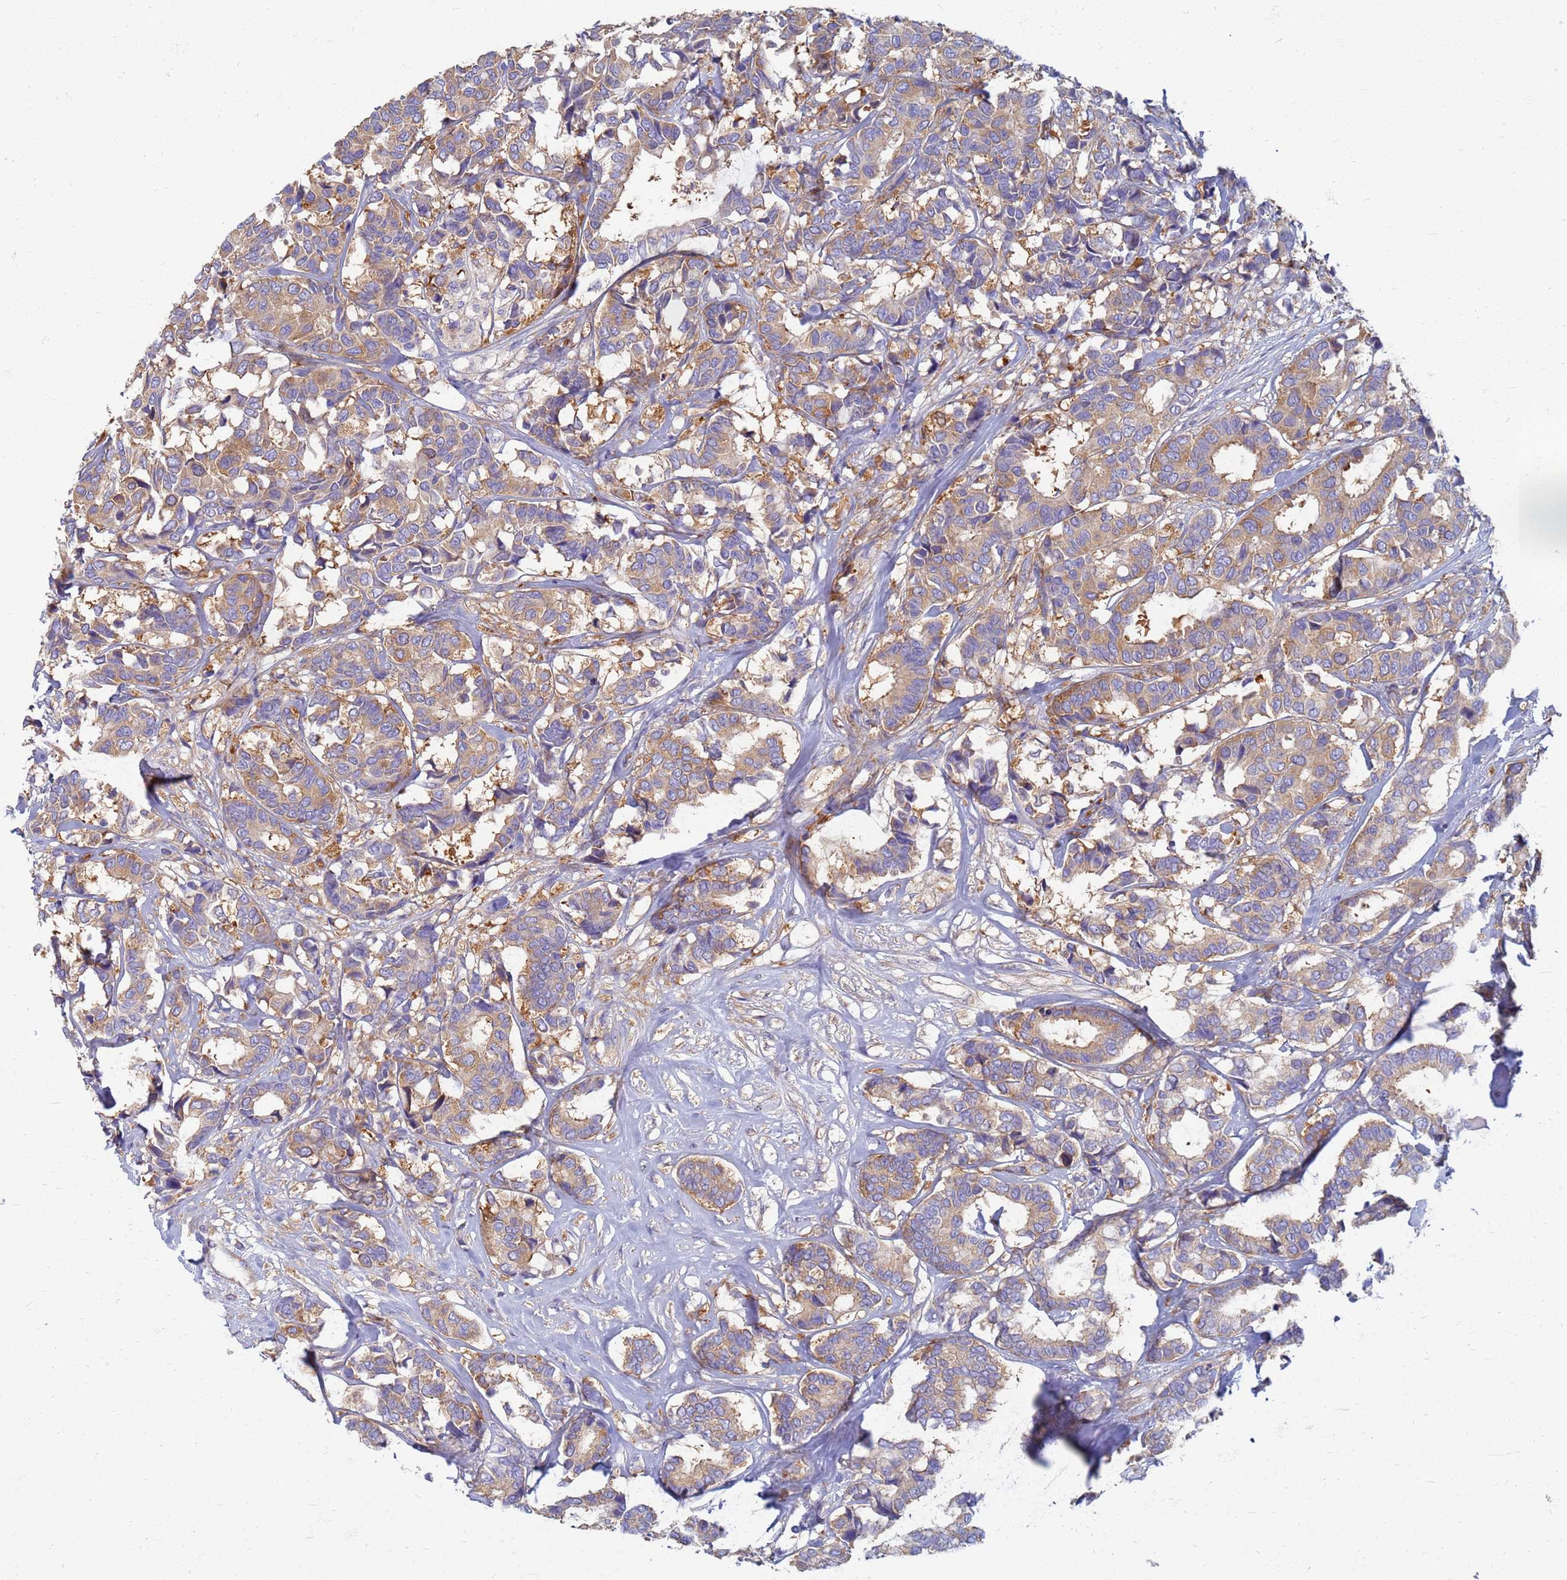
{"staining": {"intensity": "moderate", "quantity": ">75%", "location": "cytoplasmic/membranous"}, "tissue": "breast cancer", "cell_type": "Tumor cells", "image_type": "cancer", "snomed": [{"axis": "morphology", "description": "Normal tissue, NOS"}, {"axis": "morphology", "description": "Duct carcinoma"}, {"axis": "topography", "description": "Breast"}], "caption": "Immunohistochemical staining of breast cancer (invasive ductal carcinoma) demonstrates moderate cytoplasmic/membranous protein staining in about >75% of tumor cells.", "gene": "EEA1", "patient": {"sex": "female", "age": 87}}